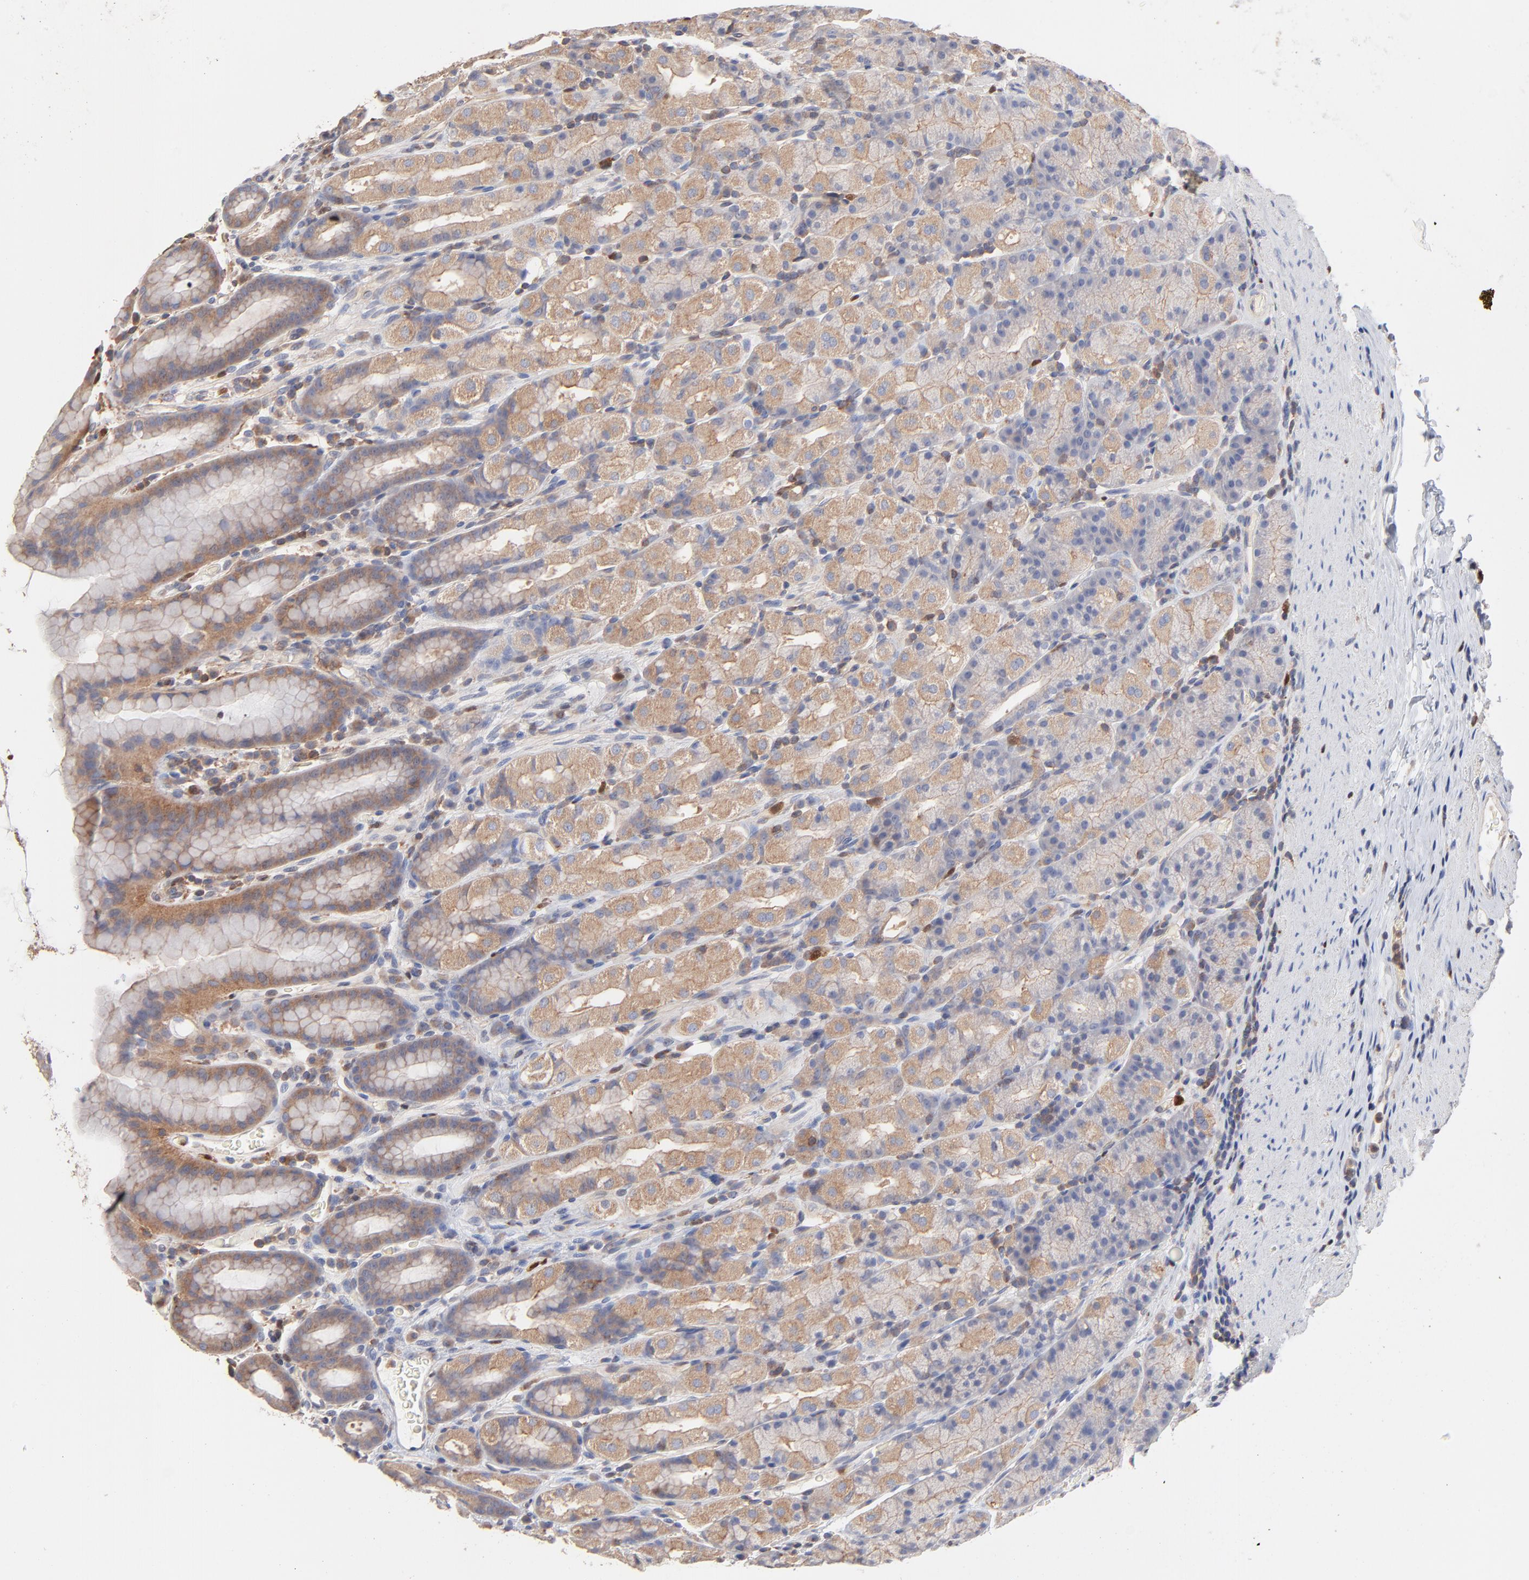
{"staining": {"intensity": "weak", "quantity": "25%-75%", "location": "cytoplasmic/membranous"}, "tissue": "stomach", "cell_type": "Glandular cells", "image_type": "normal", "snomed": [{"axis": "morphology", "description": "Normal tissue, NOS"}, {"axis": "topography", "description": "Stomach, upper"}], "caption": "A micrograph of human stomach stained for a protein demonstrates weak cytoplasmic/membranous brown staining in glandular cells. (DAB IHC with brightfield microscopy, high magnification).", "gene": "ARHGEF6", "patient": {"sex": "male", "age": 68}}